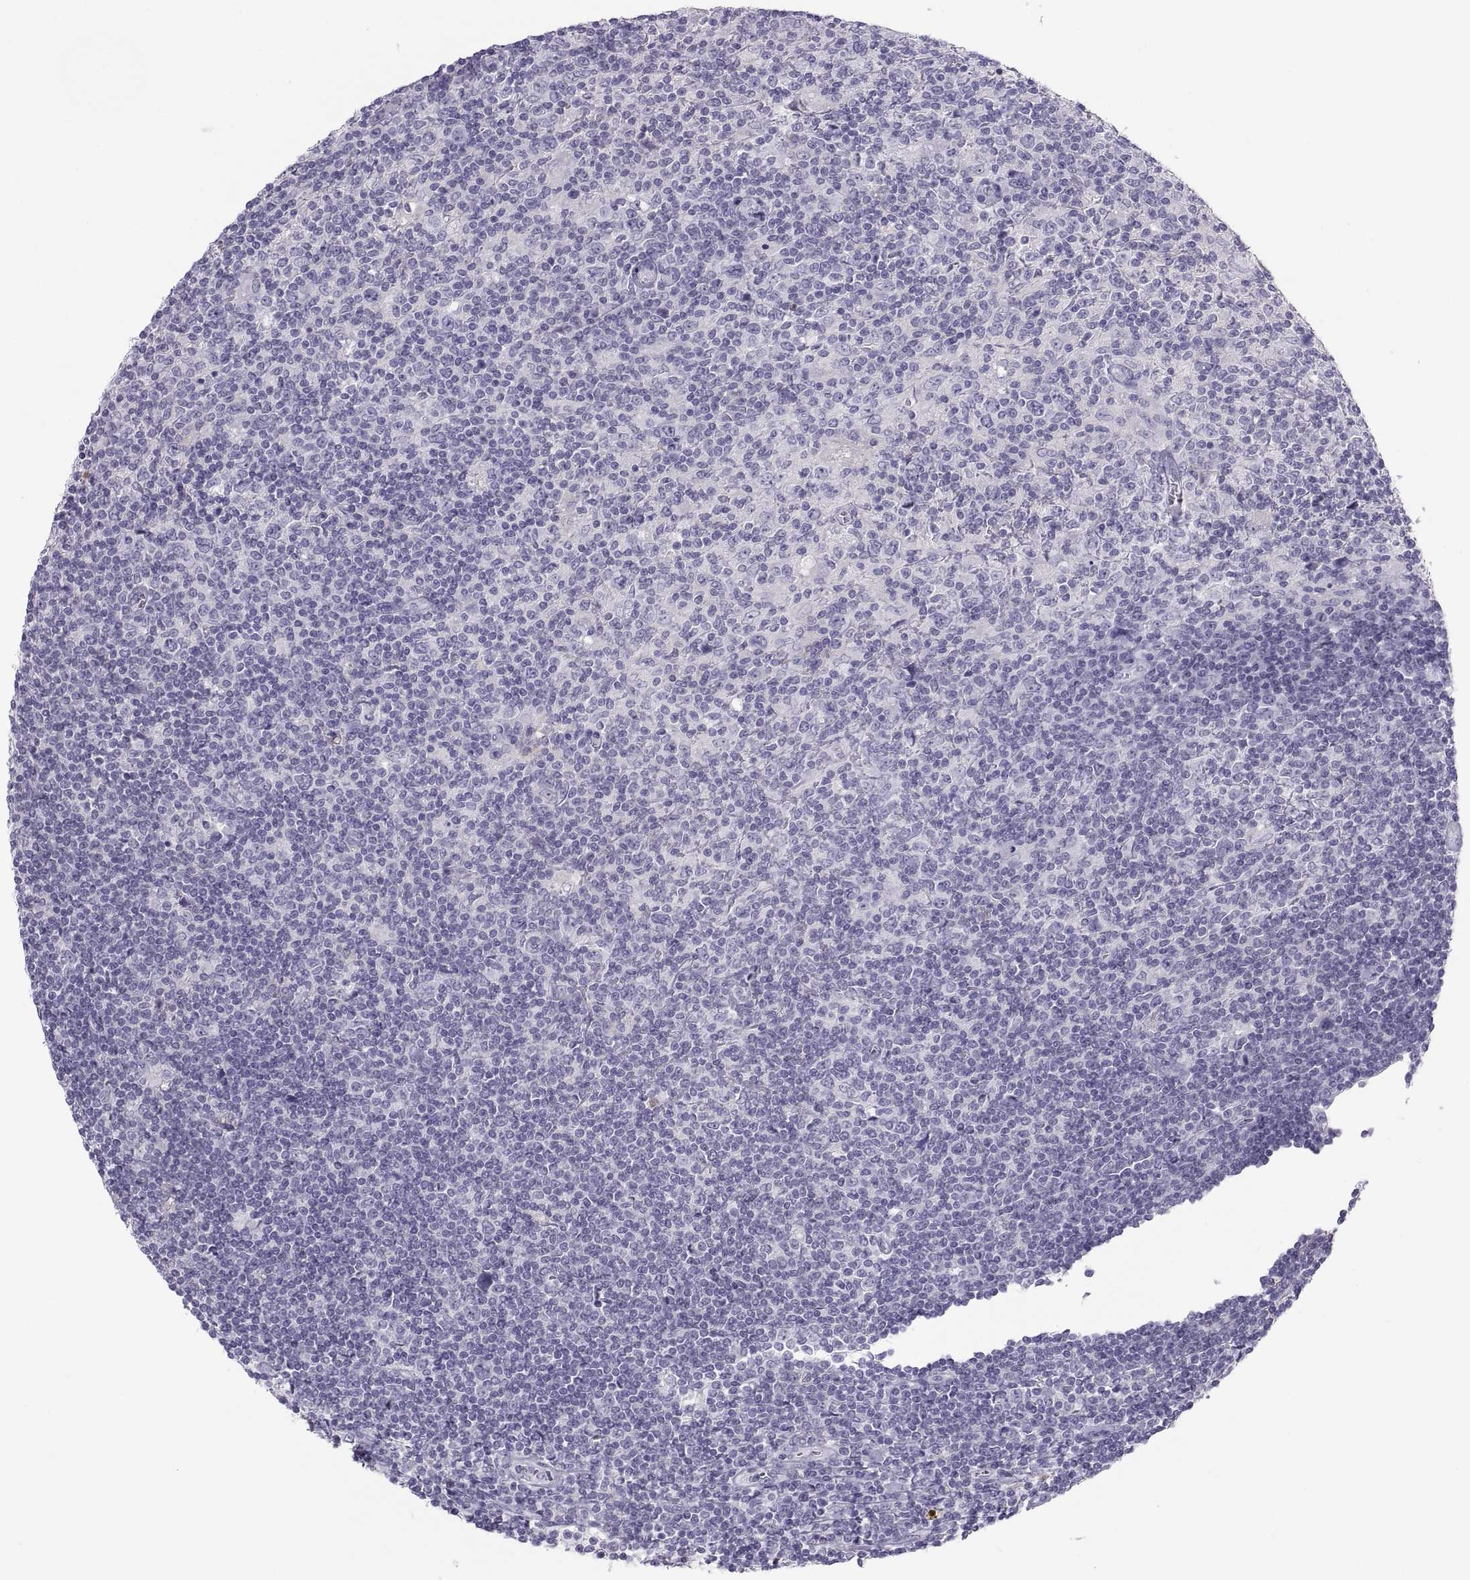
{"staining": {"intensity": "negative", "quantity": "none", "location": "none"}, "tissue": "lymphoma", "cell_type": "Tumor cells", "image_type": "cancer", "snomed": [{"axis": "morphology", "description": "Hodgkin's disease, NOS"}, {"axis": "topography", "description": "Lymph node"}], "caption": "Protein analysis of lymphoma demonstrates no significant expression in tumor cells.", "gene": "MAGEB2", "patient": {"sex": "male", "age": 40}}